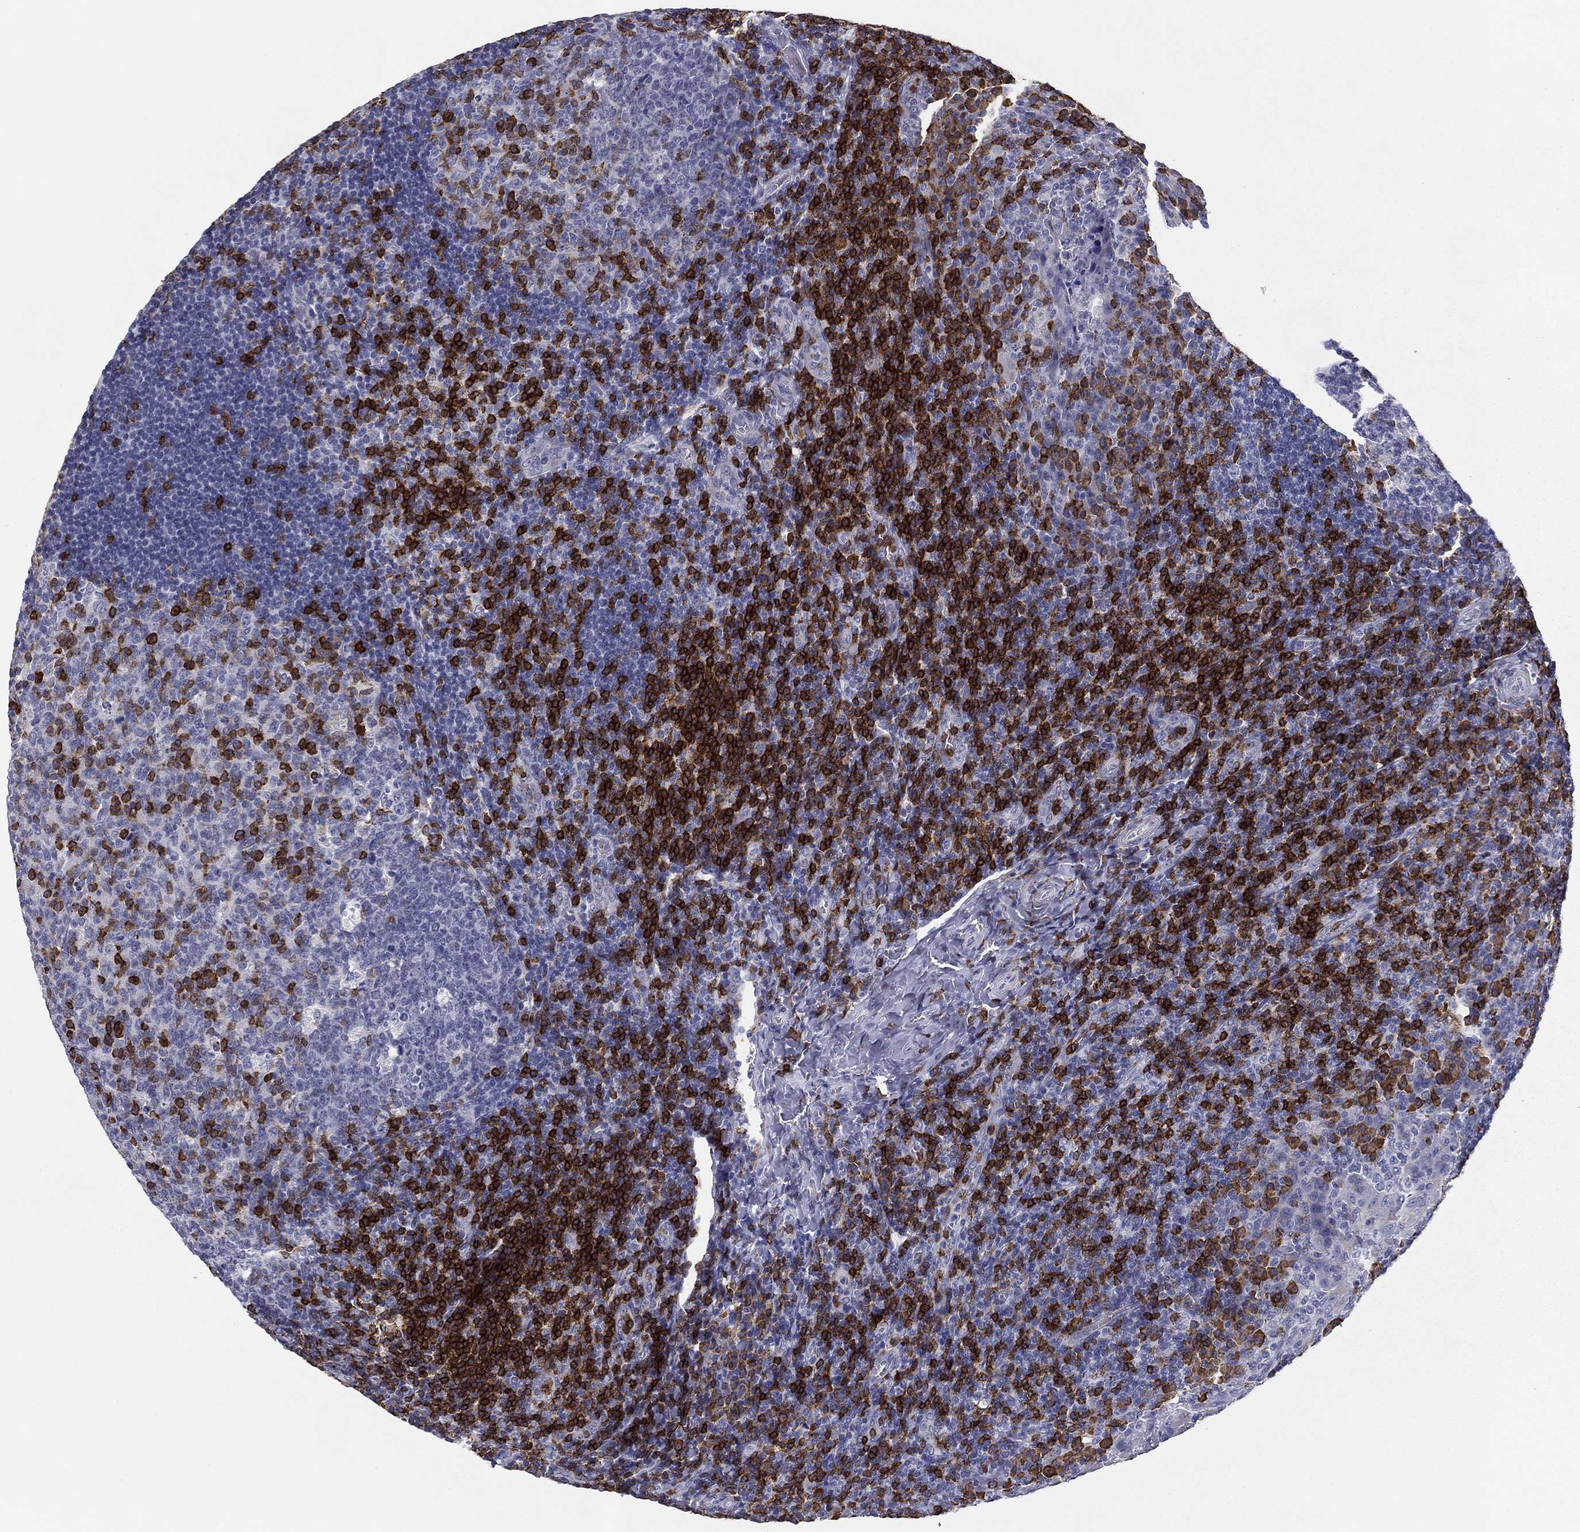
{"staining": {"intensity": "strong", "quantity": "<25%", "location": "cytoplasmic/membranous"}, "tissue": "tonsil", "cell_type": "Germinal center cells", "image_type": "normal", "snomed": [{"axis": "morphology", "description": "Normal tissue, NOS"}, {"axis": "topography", "description": "Tonsil"}], "caption": "Benign tonsil displays strong cytoplasmic/membranous expression in about <25% of germinal center cells, visualized by immunohistochemistry.", "gene": "TRAT1", "patient": {"sex": "male", "age": 17}}